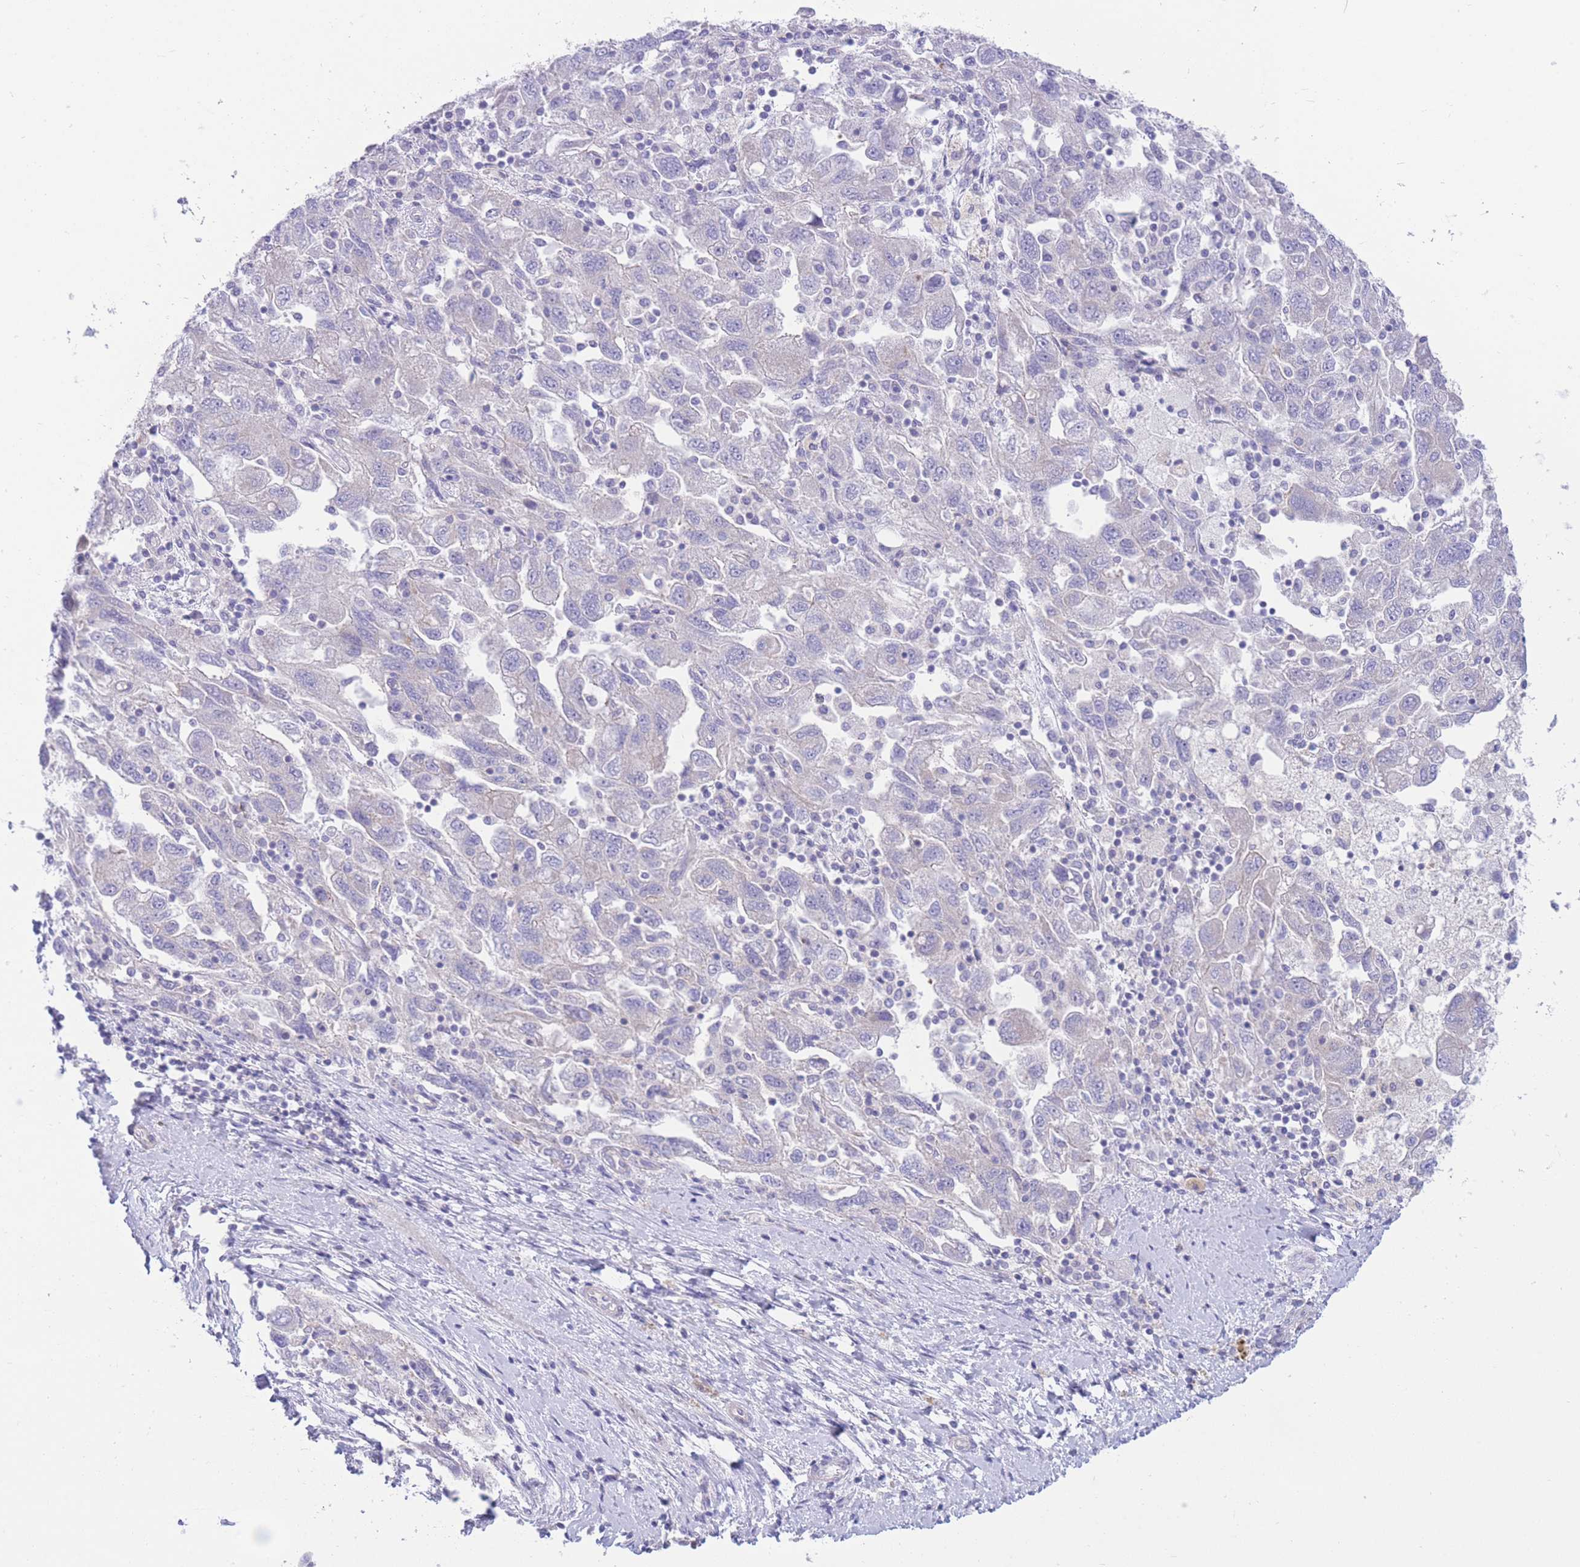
{"staining": {"intensity": "negative", "quantity": "none", "location": "none"}, "tissue": "ovarian cancer", "cell_type": "Tumor cells", "image_type": "cancer", "snomed": [{"axis": "morphology", "description": "Carcinoma, NOS"}, {"axis": "morphology", "description": "Cystadenocarcinoma, serous, NOS"}, {"axis": "topography", "description": "Ovary"}], "caption": "The image reveals no significant expression in tumor cells of ovarian cancer.", "gene": "ALS2CL", "patient": {"sex": "female", "age": 69}}